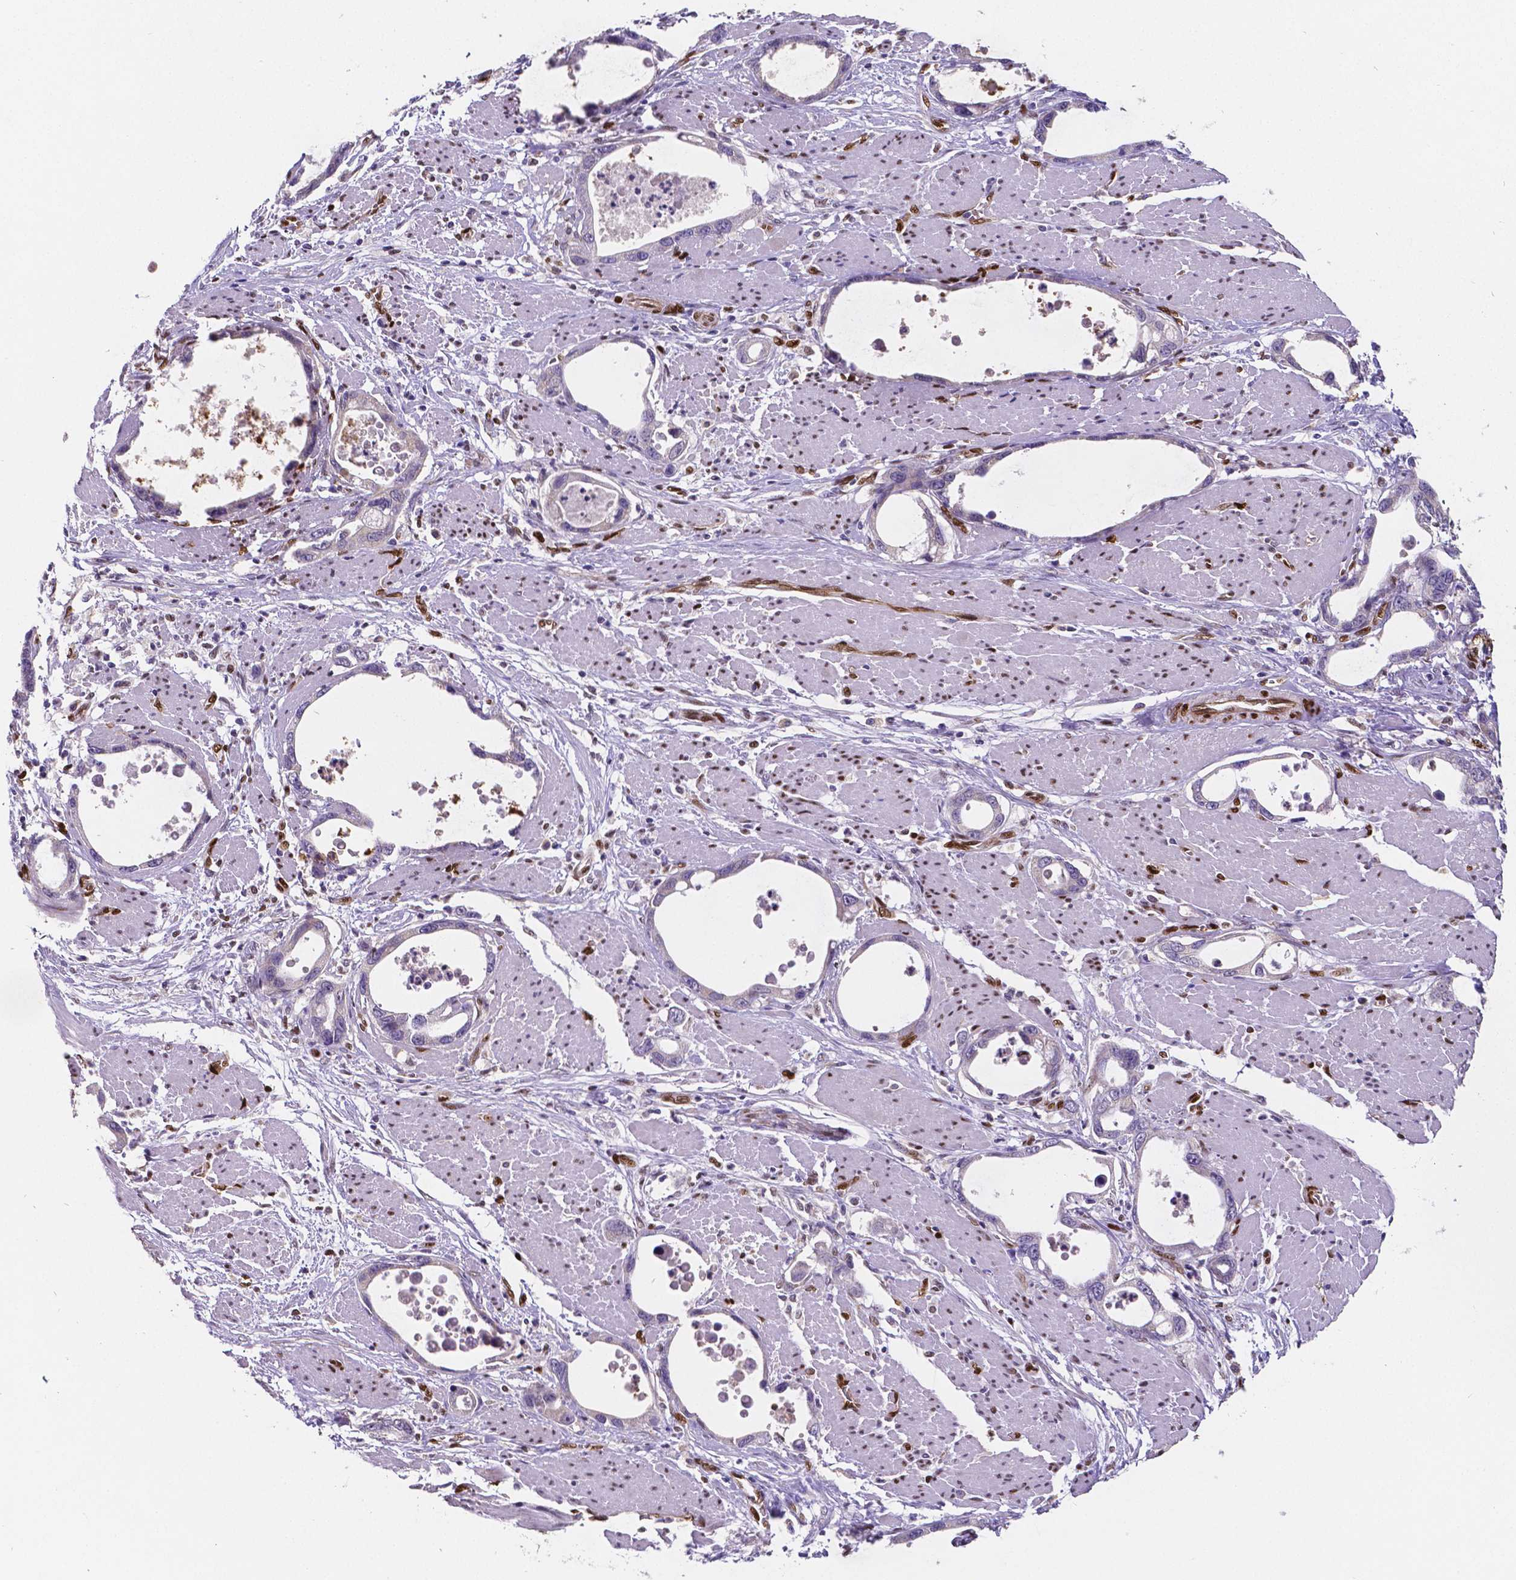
{"staining": {"intensity": "negative", "quantity": "none", "location": "none"}, "tissue": "stomach cancer", "cell_type": "Tumor cells", "image_type": "cancer", "snomed": [{"axis": "morphology", "description": "Adenocarcinoma, NOS"}, {"axis": "topography", "description": "Stomach, upper"}], "caption": "Immunohistochemical staining of stomach cancer exhibits no significant staining in tumor cells. (Brightfield microscopy of DAB IHC at high magnification).", "gene": "MEF2C", "patient": {"sex": "male", "age": 74}}